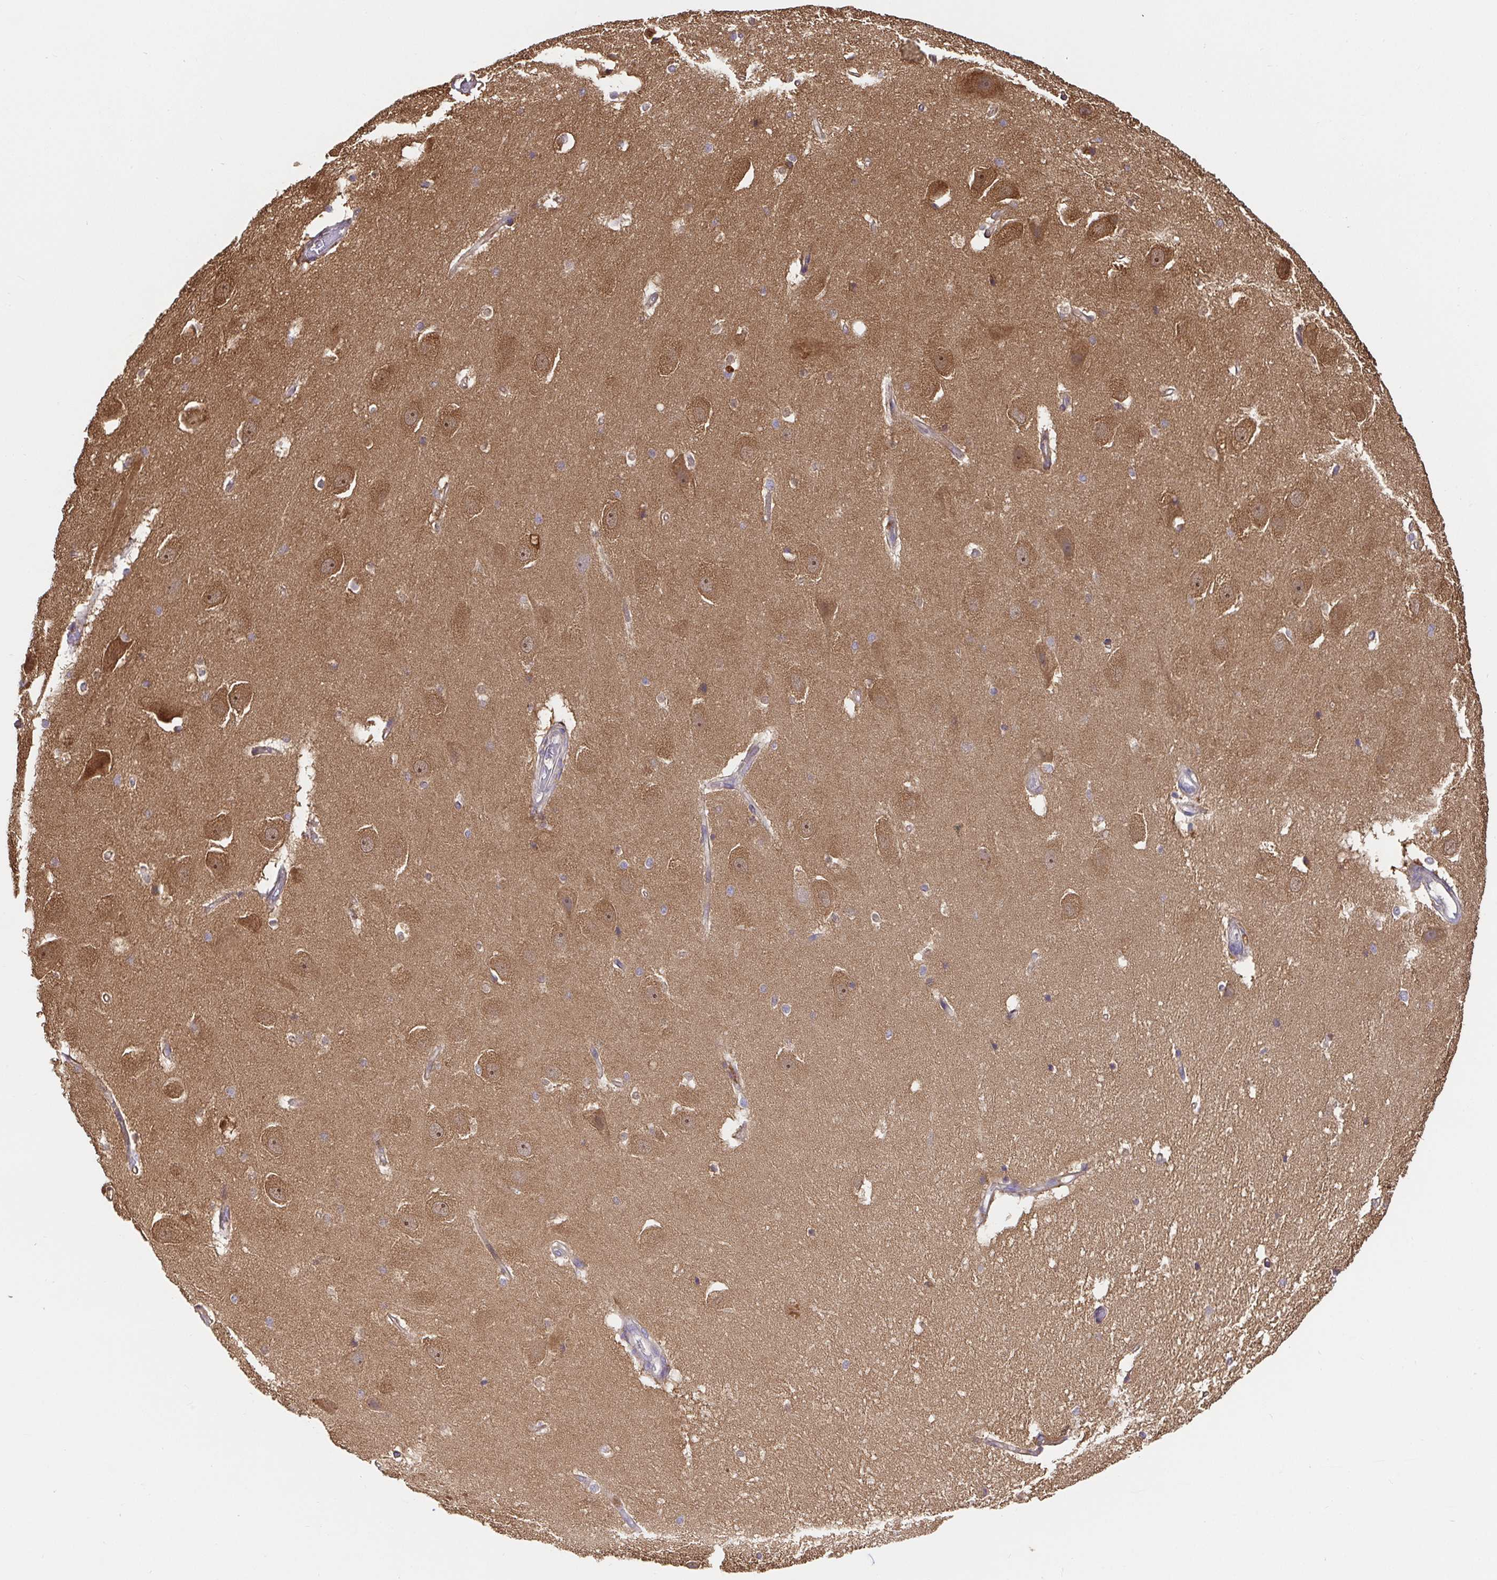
{"staining": {"intensity": "moderate", "quantity": "<25%", "location": "cytoplasmic/membranous"}, "tissue": "hippocampus", "cell_type": "Glial cells", "image_type": "normal", "snomed": [{"axis": "morphology", "description": "Normal tissue, NOS"}, {"axis": "topography", "description": "Hippocampus"}], "caption": "Hippocampus stained for a protein (brown) exhibits moderate cytoplasmic/membranous positive staining in approximately <25% of glial cells.", "gene": "HAGH", "patient": {"sex": "male", "age": 63}}